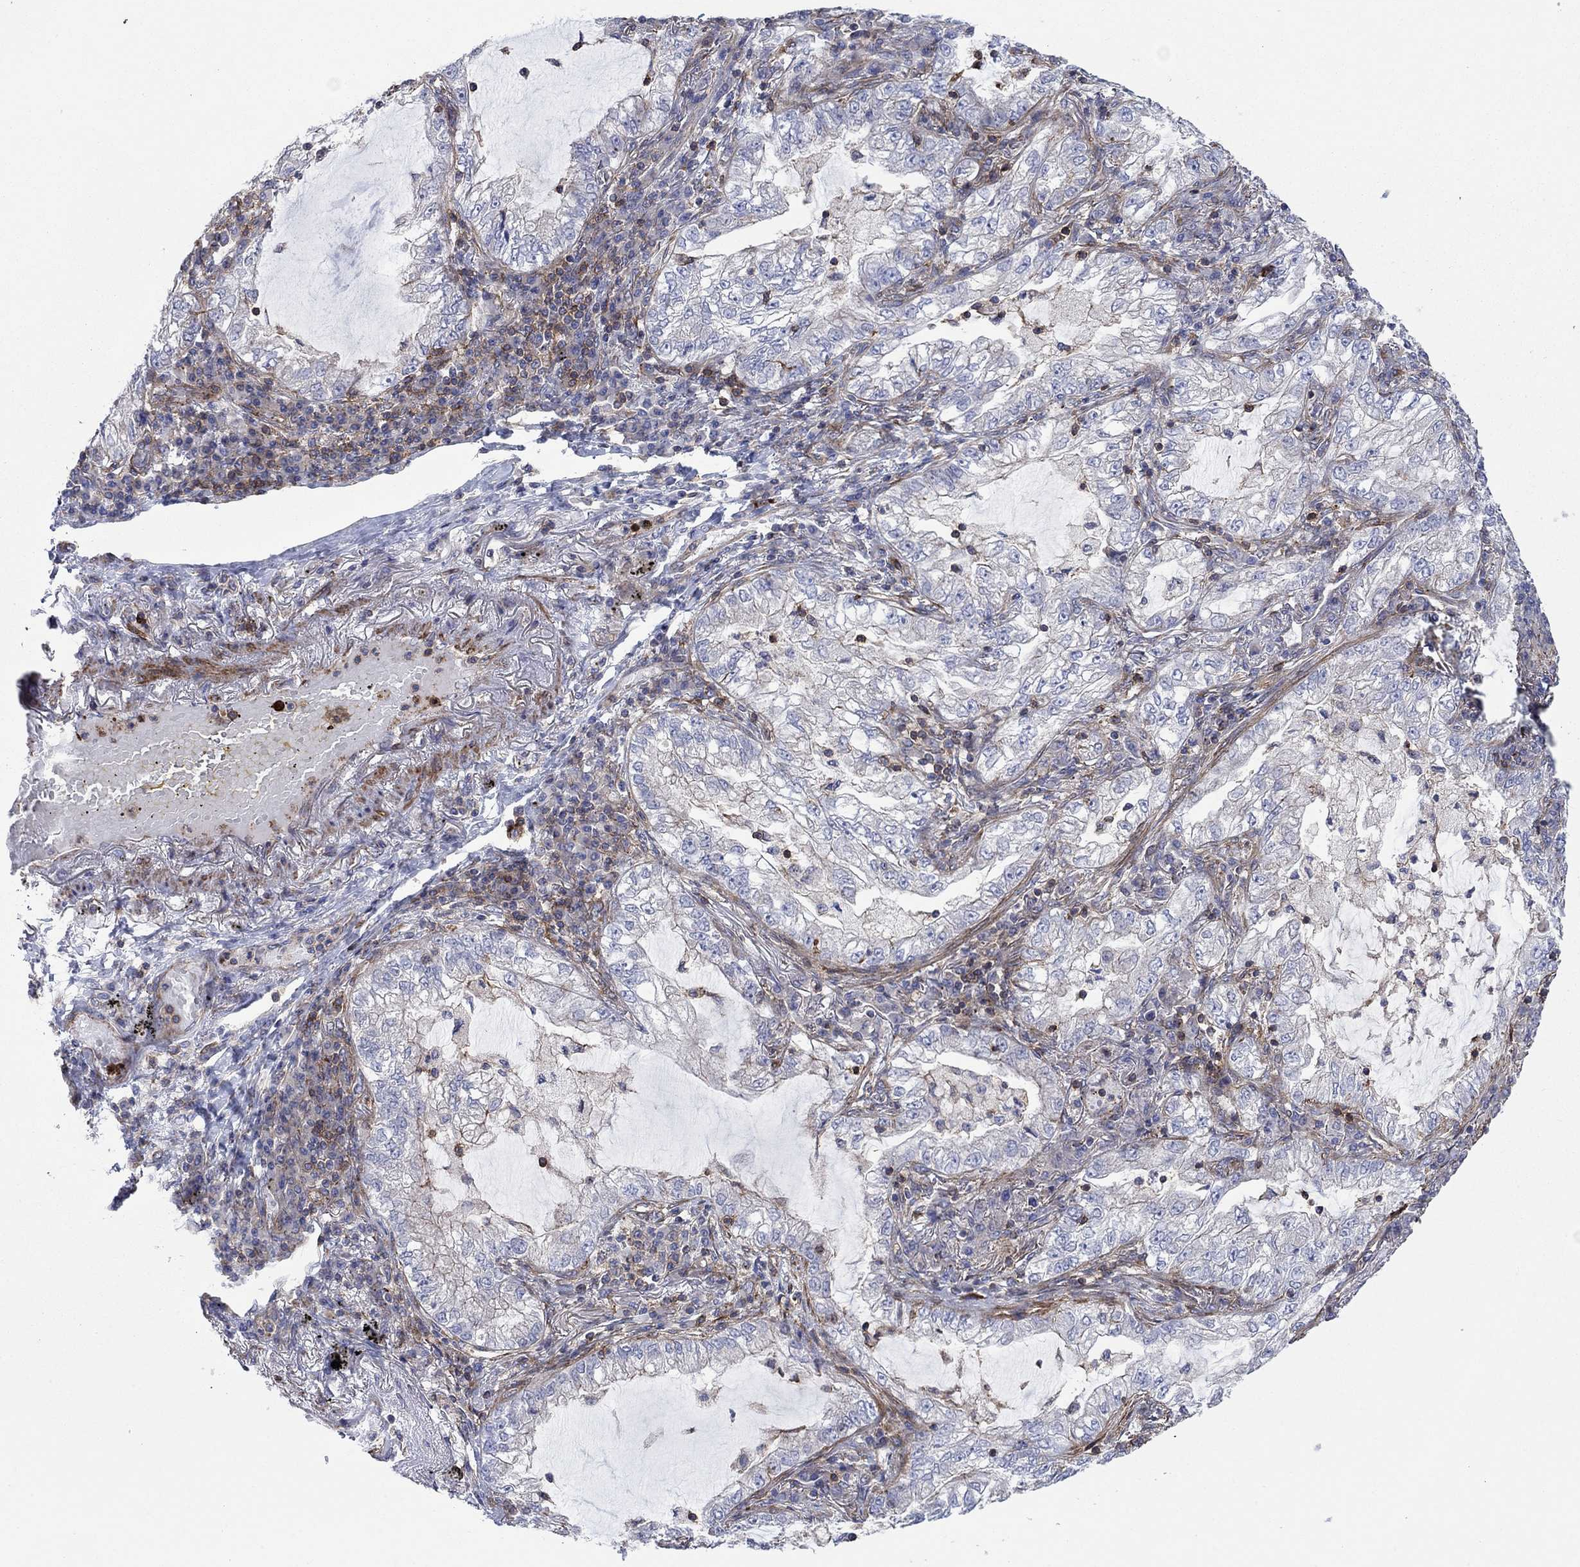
{"staining": {"intensity": "negative", "quantity": "none", "location": "none"}, "tissue": "lung cancer", "cell_type": "Tumor cells", "image_type": "cancer", "snomed": [{"axis": "morphology", "description": "Adenocarcinoma, NOS"}, {"axis": "topography", "description": "Lung"}], "caption": "Adenocarcinoma (lung) was stained to show a protein in brown. There is no significant positivity in tumor cells.", "gene": "PAG1", "patient": {"sex": "female", "age": 73}}